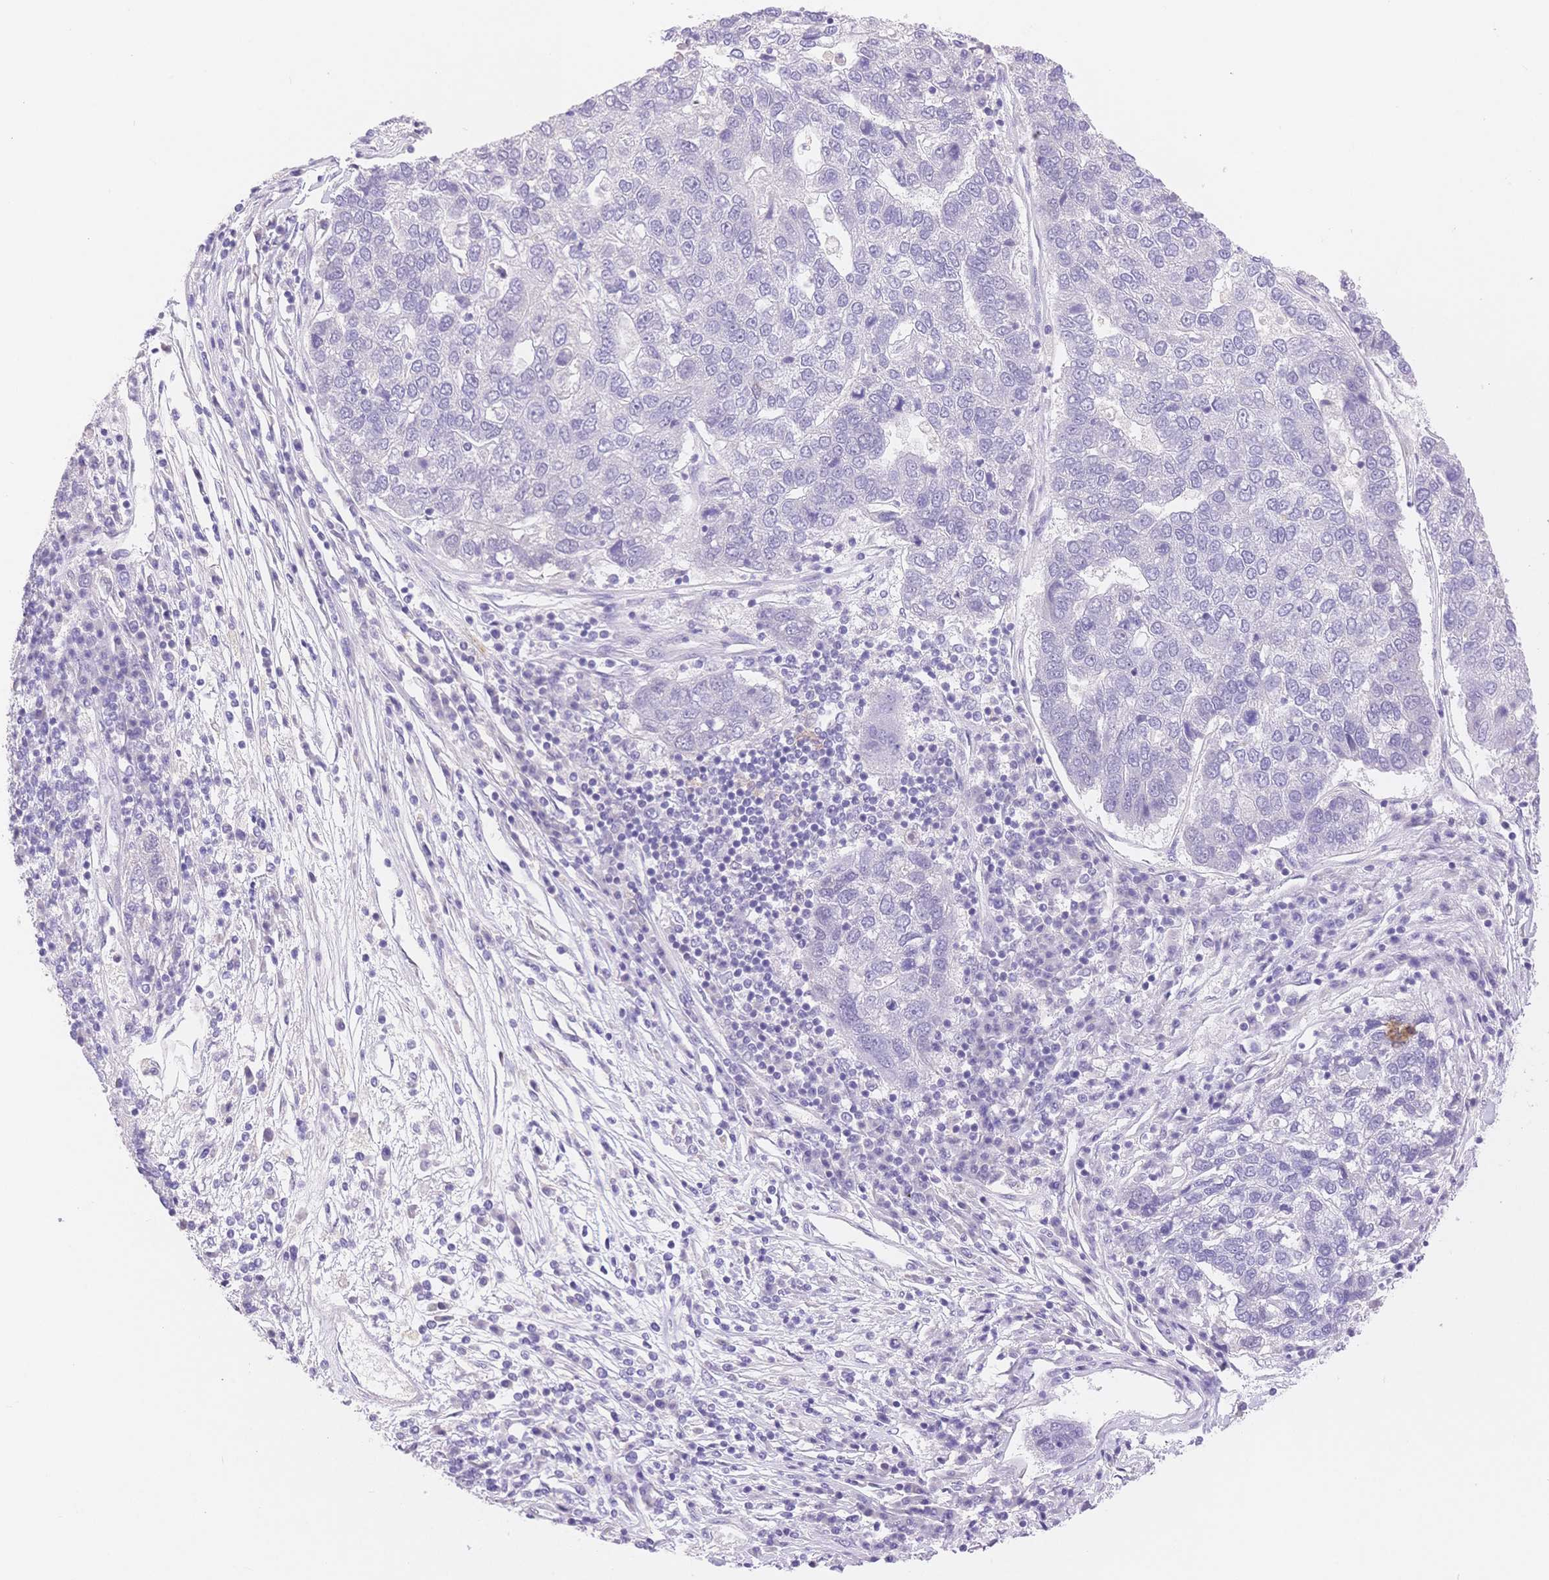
{"staining": {"intensity": "negative", "quantity": "none", "location": "none"}, "tissue": "pancreatic cancer", "cell_type": "Tumor cells", "image_type": "cancer", "snomed": [{"axis": "morphology", "description": "Adenocarcinoma, NOS"}, {"axis": "topography", "description": "Pancreas"}], "caption": "IHC photomicrograph of neoplastic tissue: human pancreatic adenocarcinoma stained with DAB reveals no significant protein expression in tumor cells.", "gene": "MYOM1", "patient": {"sex": "female", "age": 61}}